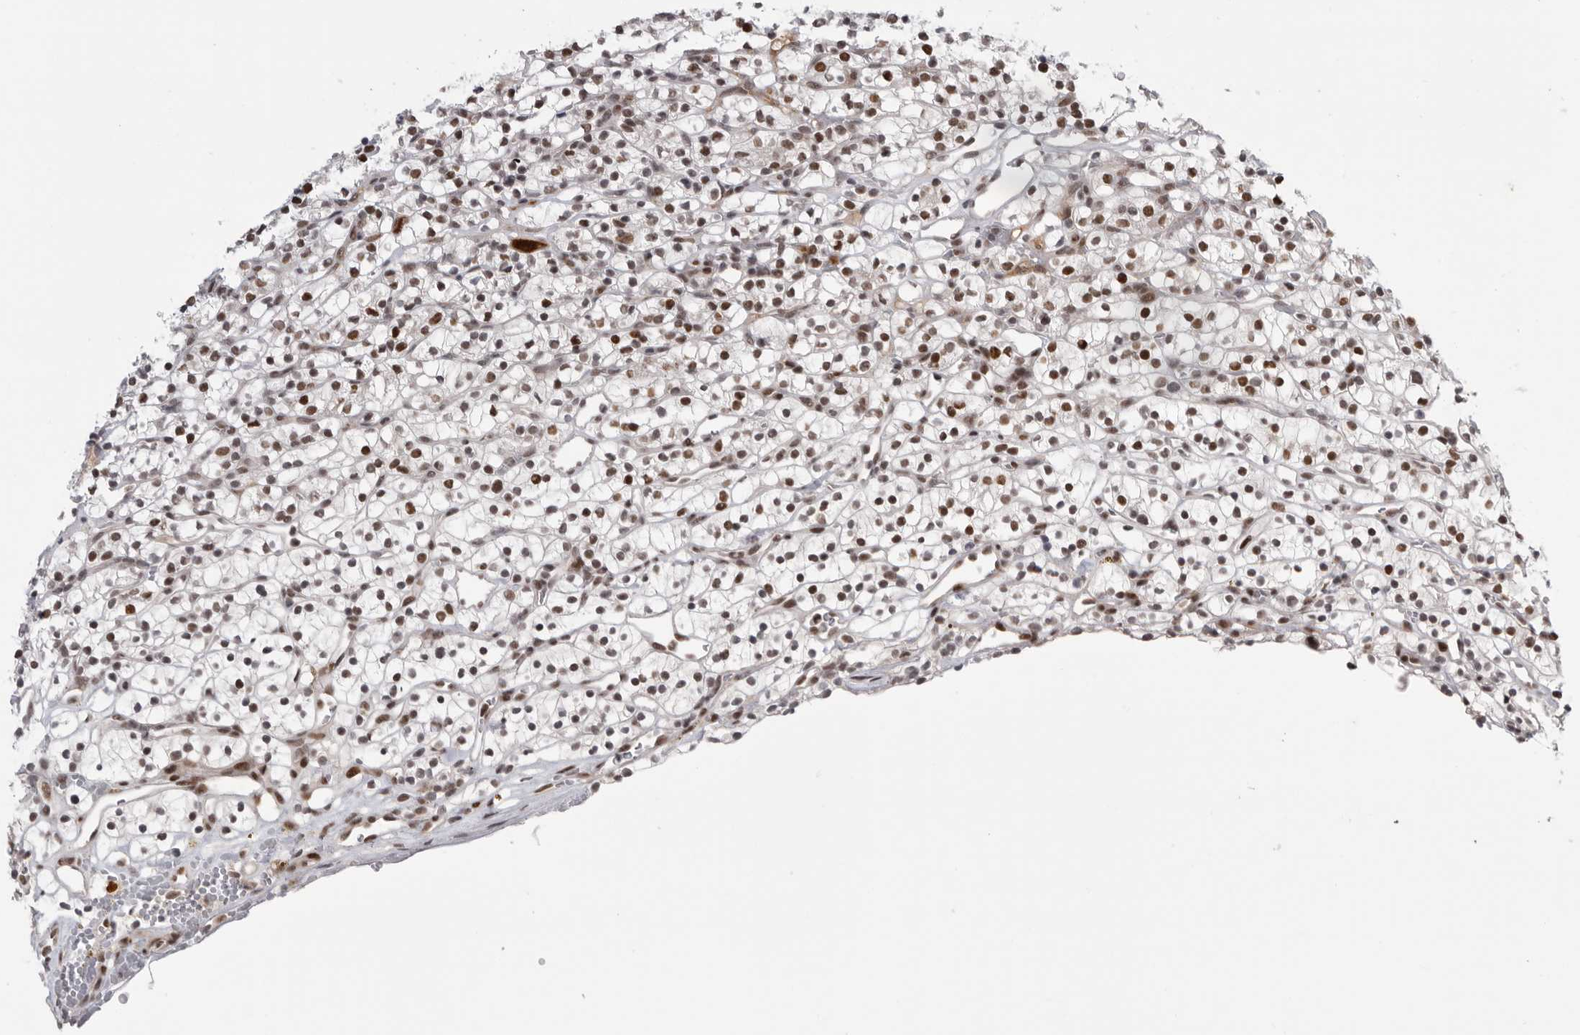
{"staining": {"intensity": "moderate", "quantity": ">75%", "location": "nuclear"}, "tissue": "renal cancer", "cell_type": "Tumor cells", "image_type": "cancer", "snomed": [{"axis": "morphology", "description": "Adenocarcinoma, NOS"}, {"axis": "topography", "description": "Kidney"}], "caption": "High-magnification brightfield microscopy of renal cancer (adenocarcinoma) stained with DAB (brown) and counterstained with hematoxylin (blue). tumor cells exhibit moderate nuclear expression is appreciated in approximately>75% of cells.", "gene": "POU5F1", "patient": {"sex": "female", "age": 57}}